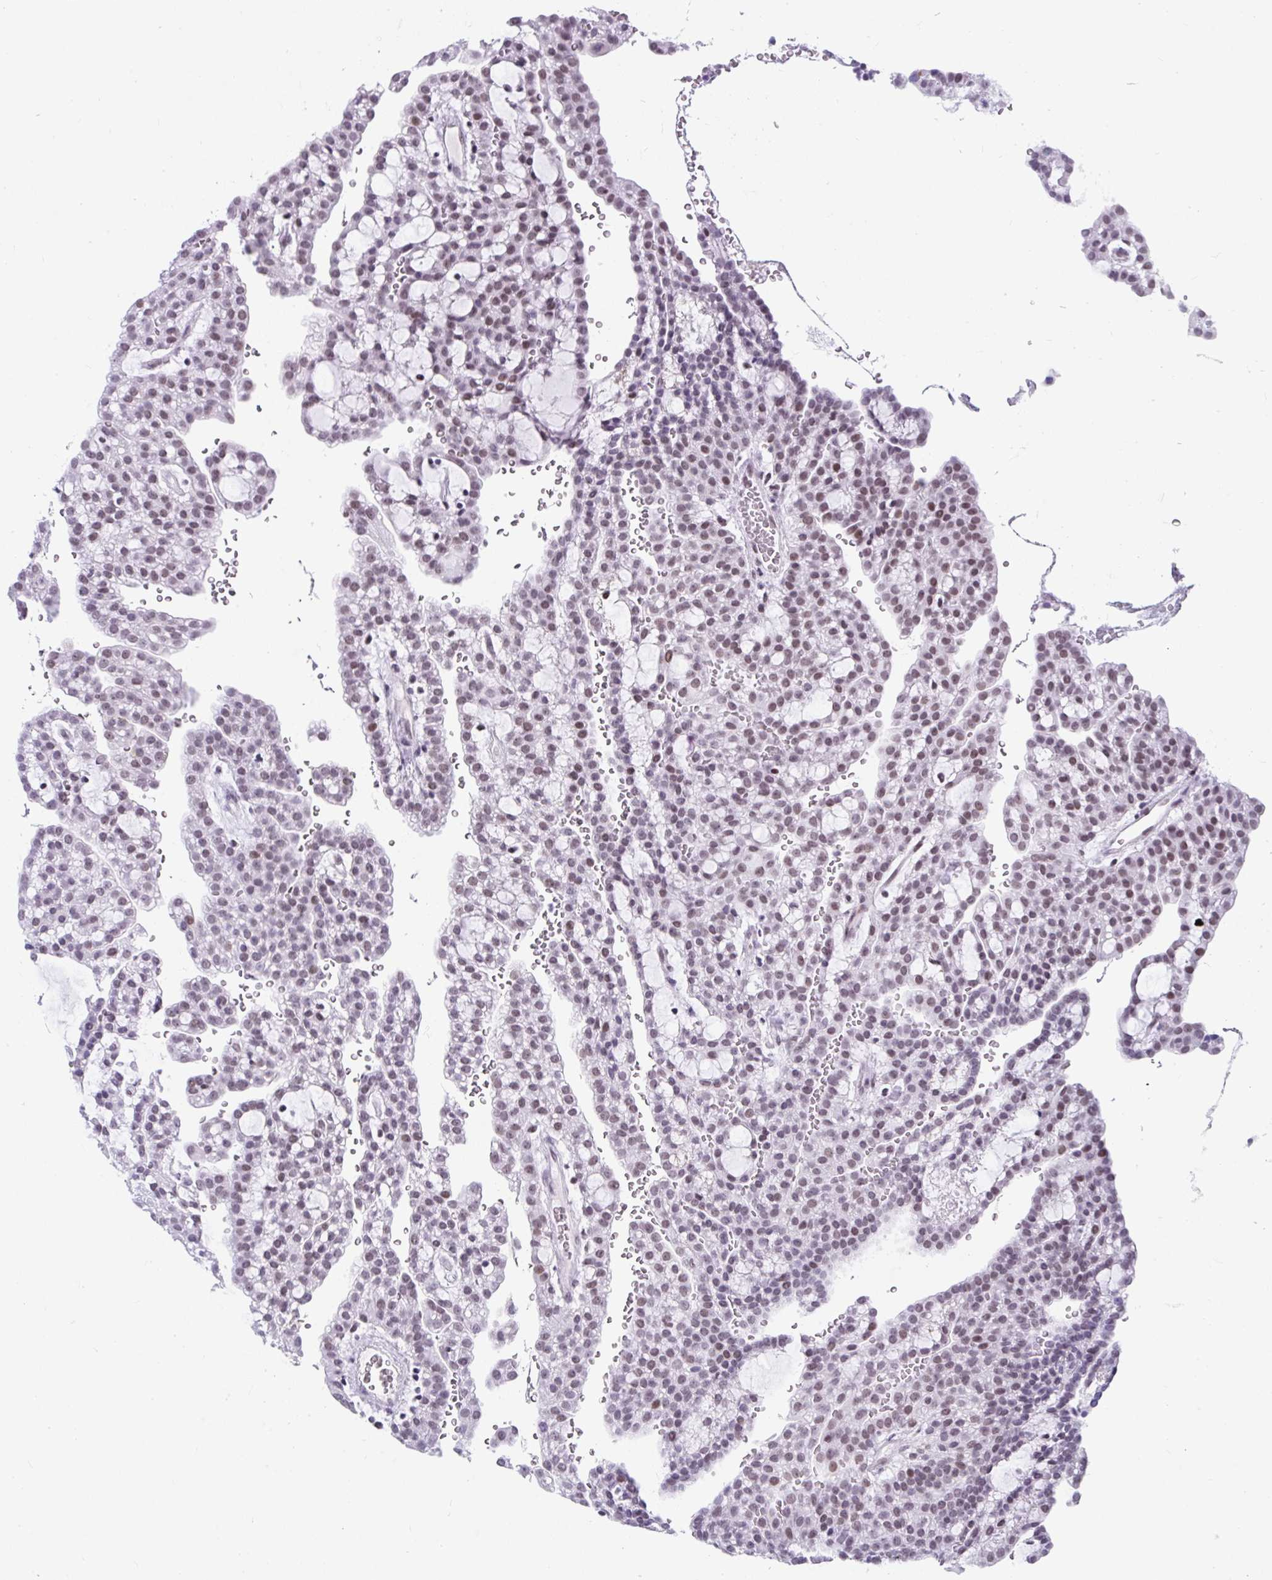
{"staining": {"intensity": "moderate", "quantity": "25%-75%", "location": "nuclear"}, "tissue": "renal cancer", "cell_type": "Tumor cells", "image_type": "cancer", "snomed": [{"axis": "morphology", "description": "Adenocarcinoma, NOS"}, {"axis": "topography", "description": "Kidney"}], "caption": "Adenocarcinoma (renal) stained with IHC displays moderate nuclear expression in about 25%-75% of tumor cells.", "gene": "PLCXD2", "patient": {"sex": "male", "age": 63}}